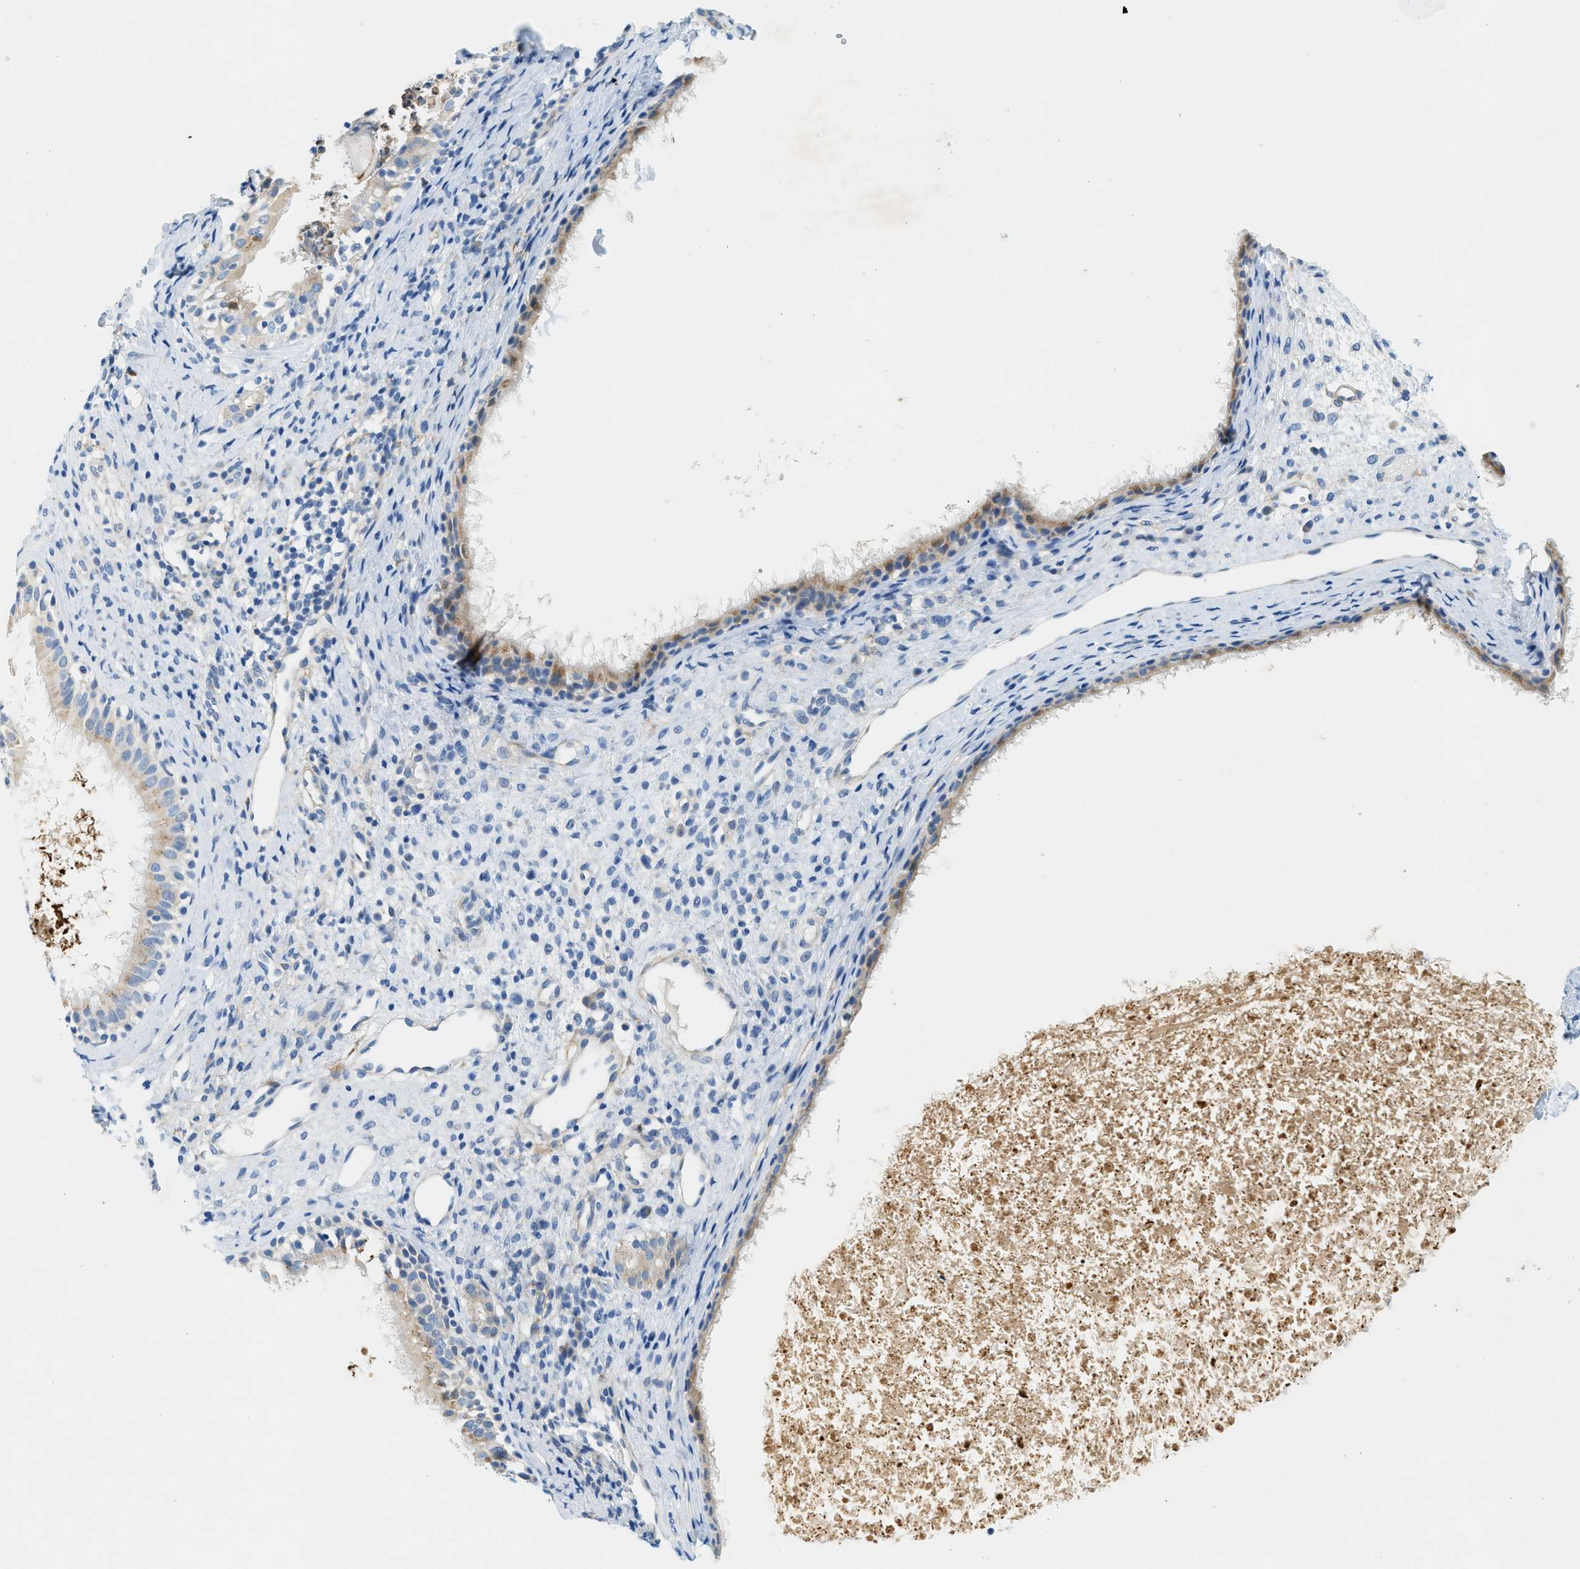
{"staining": {"intensity": "moderate", "quantity": "25%-75%", "location": "cytoplasmic/membranous"}, "tissue": "nasopharynx", "cell_type": "Respiratory epithelial cells", "image_type": "normal", "snomed": [{"axis": "morphology", "description": "Normal tissue, NOS"}, {"axis": "topography", "description": "Nasopharynx"}], "caption": "Protein staining reveals moderate cytoplasmic/membranous positivity in approximately 25%-75% of respiratory epithelial cells in normal nasopharynx. (Brightfield microscopy of DAB IHC at high magnification).", "gene": "ZDHHC13", "patient": {"sex": "male", "age": 22}}